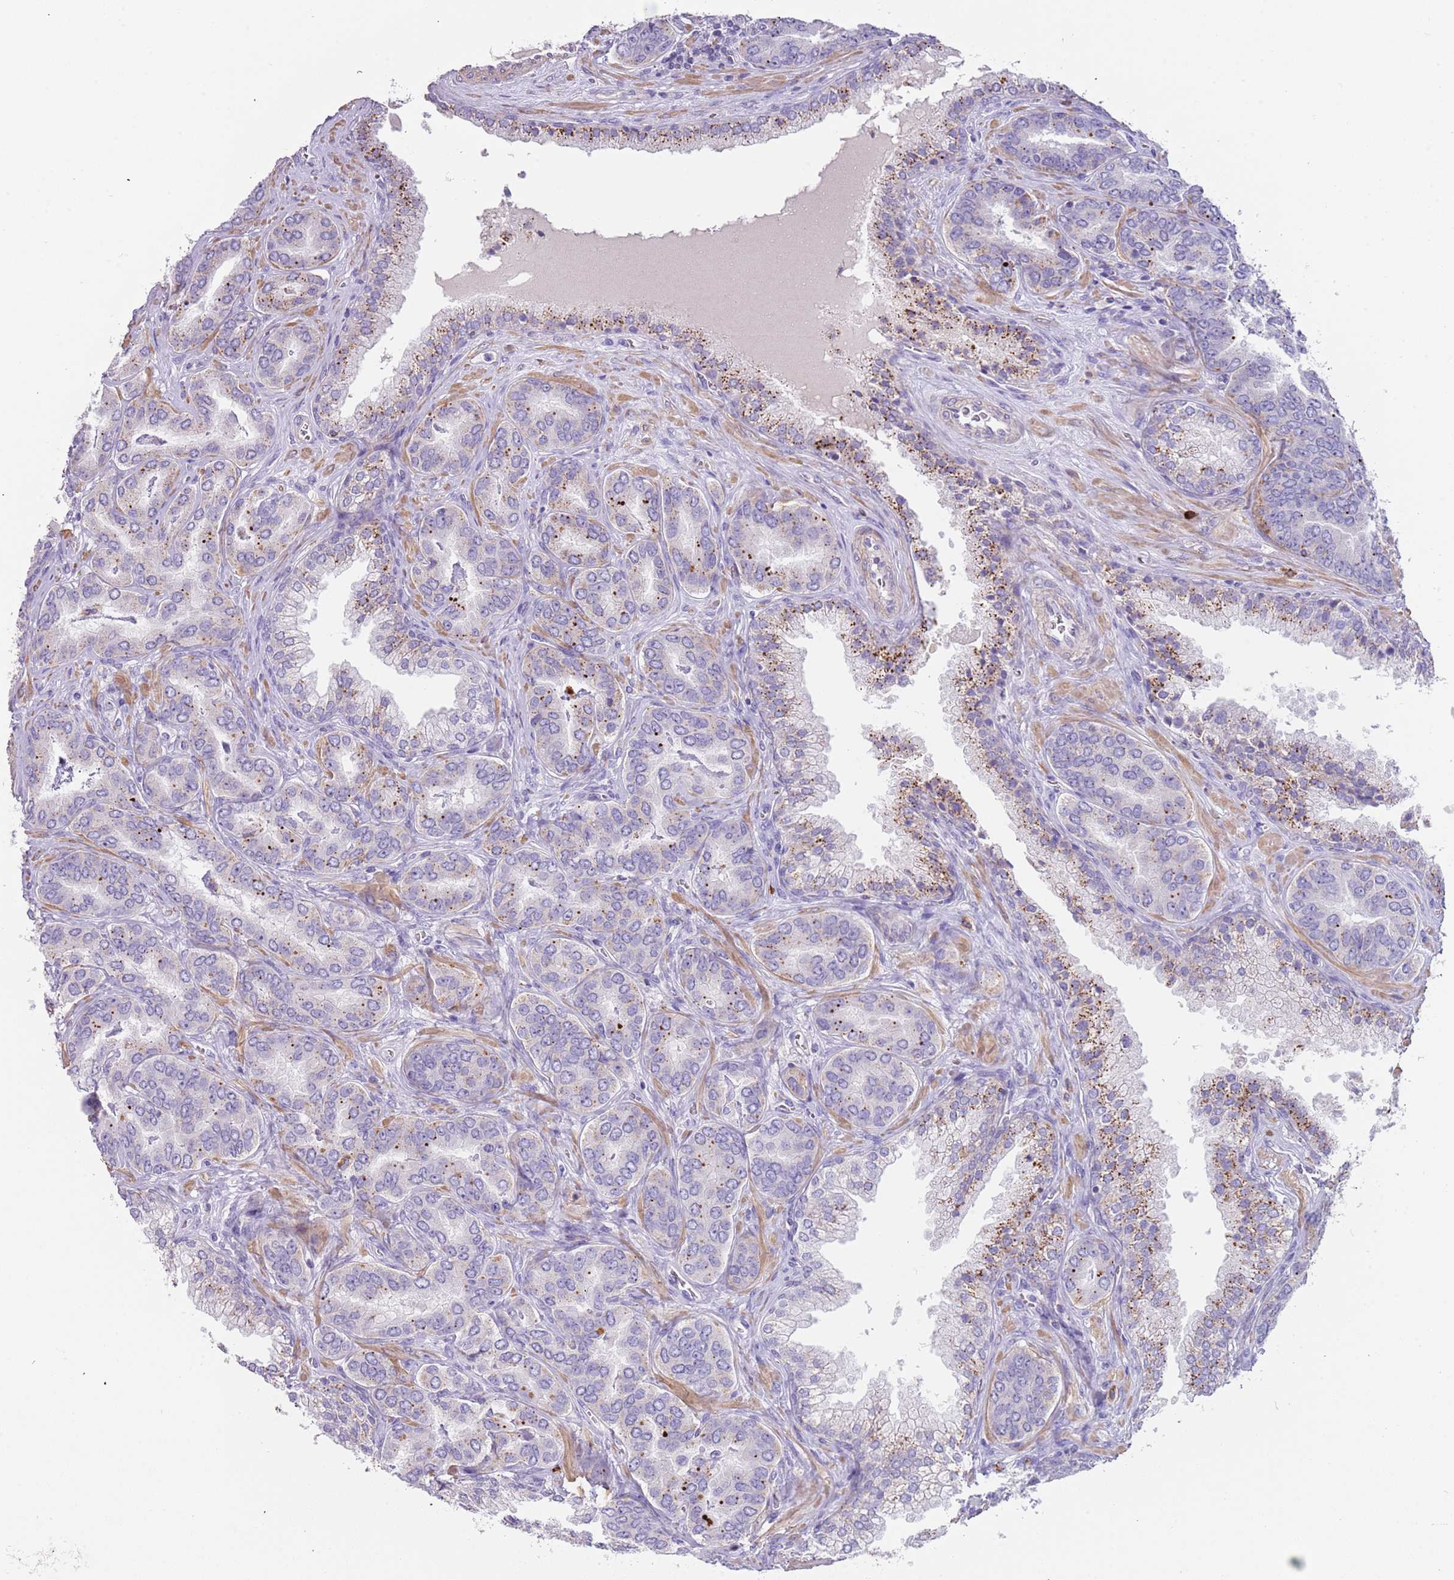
{"staining": {"intensity": "strong", "quantity": "<25%", "location": "cytoplasmic/membranous"}, "tissue": "prostate cancer", "cell_type": "Tumor cells", "image_type": "cancer", "snomed": [{"axis": "morphology", "description": "Adenocarcinoma, High grade"}, {"axis": "topography", "description": "Prostate"}], "caption": "Immunohistochemistry (IHC) (DAB) staining of human high-grade adenocarcinoma (prostate) shows strong cytoplasmic/membranous protein staining in approximately <25% of tumor cells. Nuclei are stained in blue.", "gene": "LRRN3", "patient": {"sex": "male", "age": 72}}